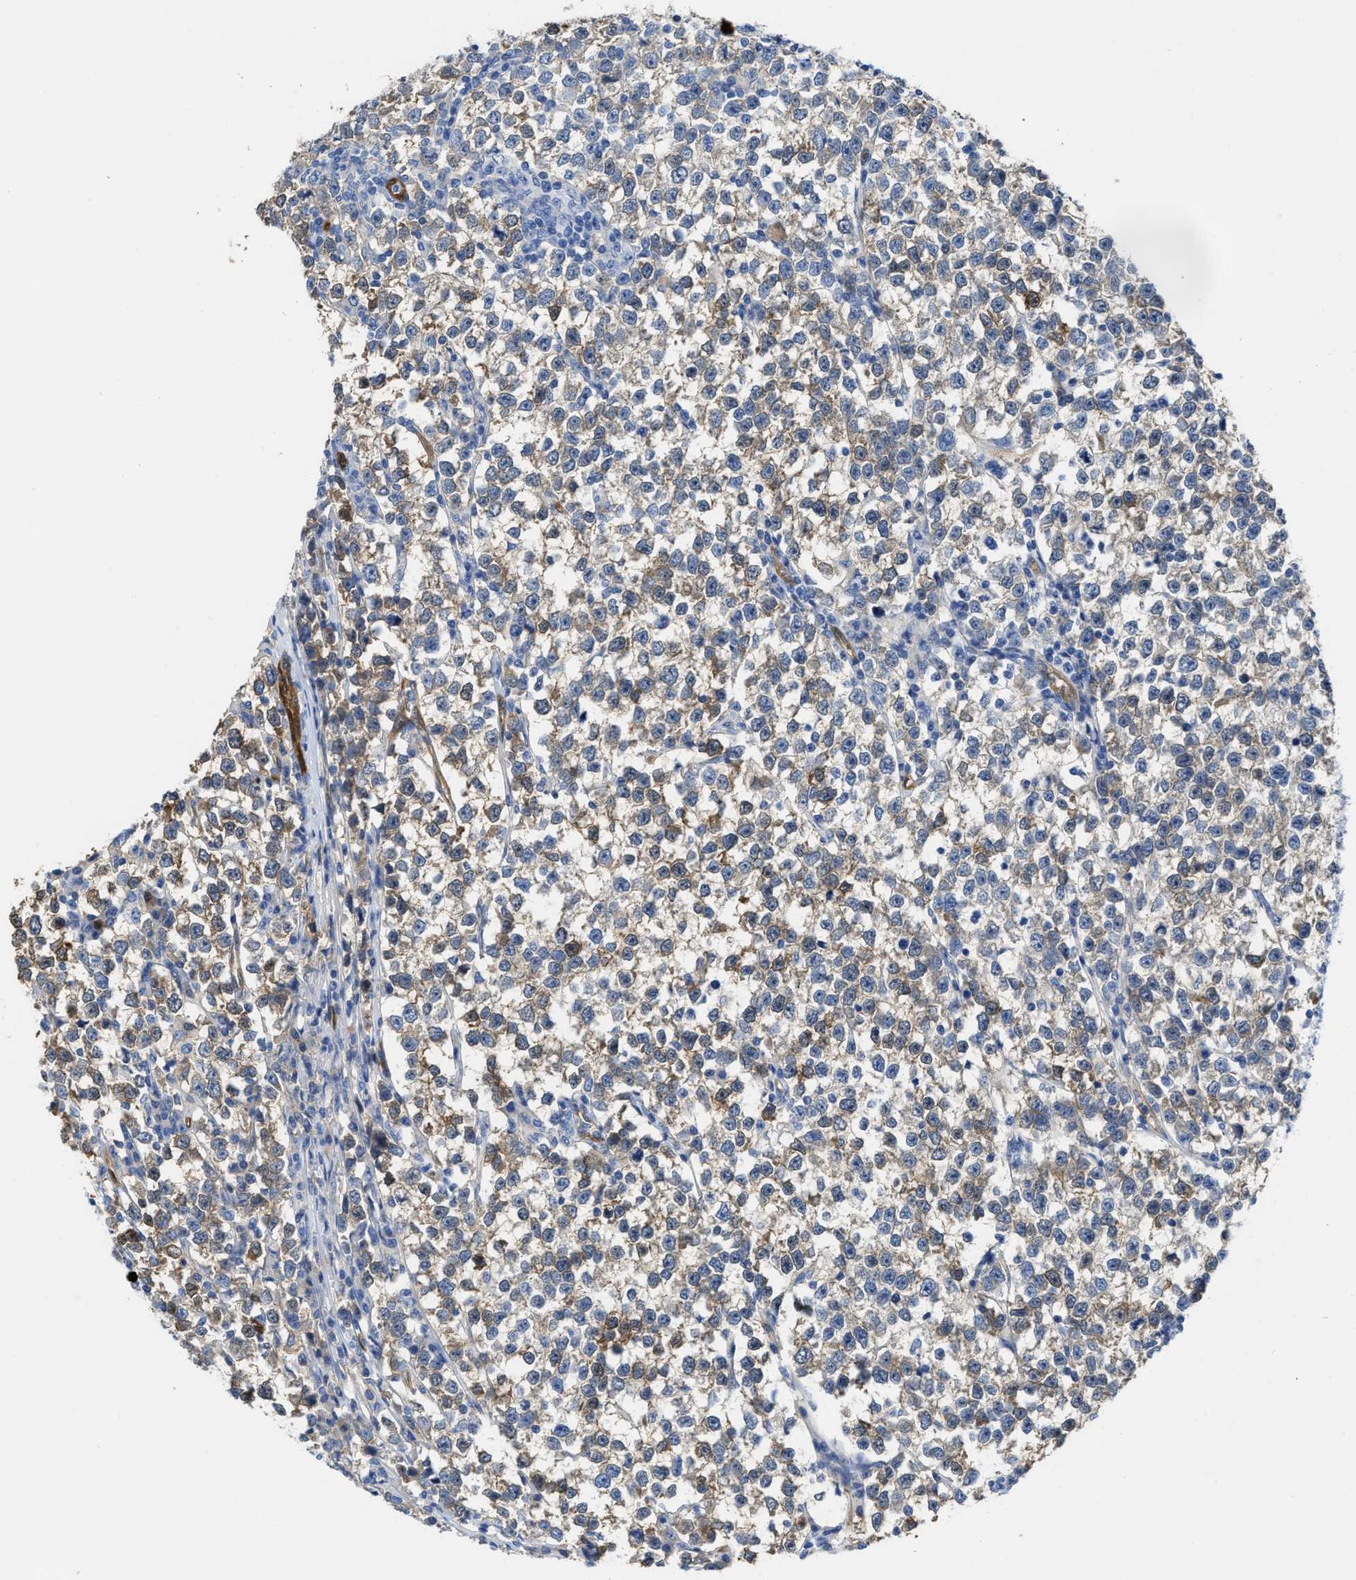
{"staining": {"intensity": "weak", "quantity": ">75%", "location": "cytoplasmic/membranous"}, "tissue": "testis cancer", "cell_type": "Tumor cells", "image_type": "cancer", "snomed": [{"axis": "morphology", "description": "Normal tissue, NOS"}, {"axis": "morphology", "description": "Seminoma, NOS"}, {"axis": "topography", "description": "Testis"}], "caption": "The micrograph shows immunohistochemical staining of testis cancer. There is weak cytoplasmic/membranous expression is appreciated in about >75% of tumor cells. Immunohistochemistry (ihc) stains the protein of interest in brown and the nuclei are stained blue.", "gene": "ASS1", "patient": {"sex": "male", "age": 43}}